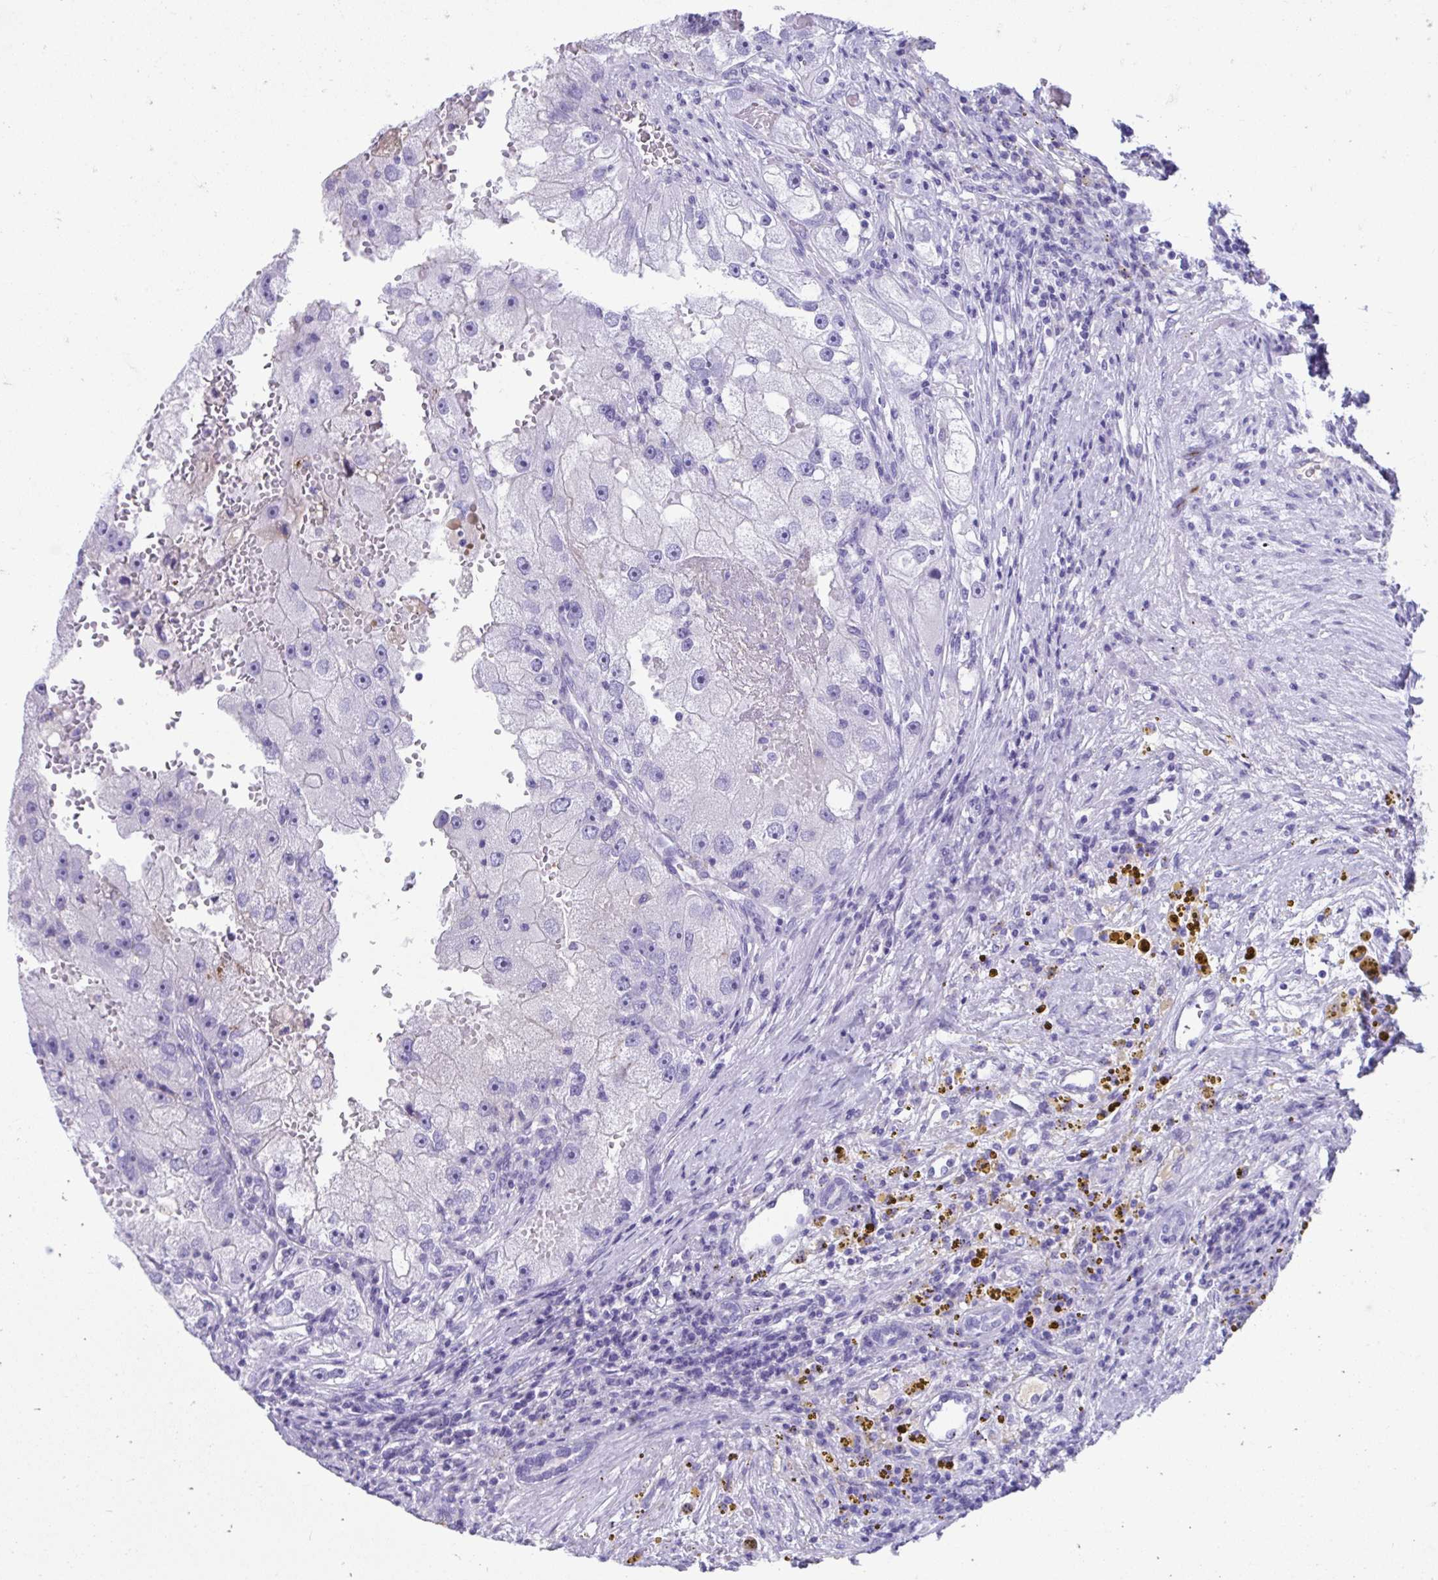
{"staining": {"intensity": "negative", "quantity": "none", "location": "none"}, "tissue": "renal cancer", "cell_type": "Tumor cells", "image_type": "cancer", "snomed": [{"axis": "morphology", "description": "Adenocarcinoma, NOS"}, {"axis": "topography", "description": "Kidney"}], "caption": "The IHC micrograph has no significant staining in tumor cells of renal cancer (adenocarcinoma) tissue.", "gene": "SMIM9", "patient": {"sex": "male", "age": 63}}